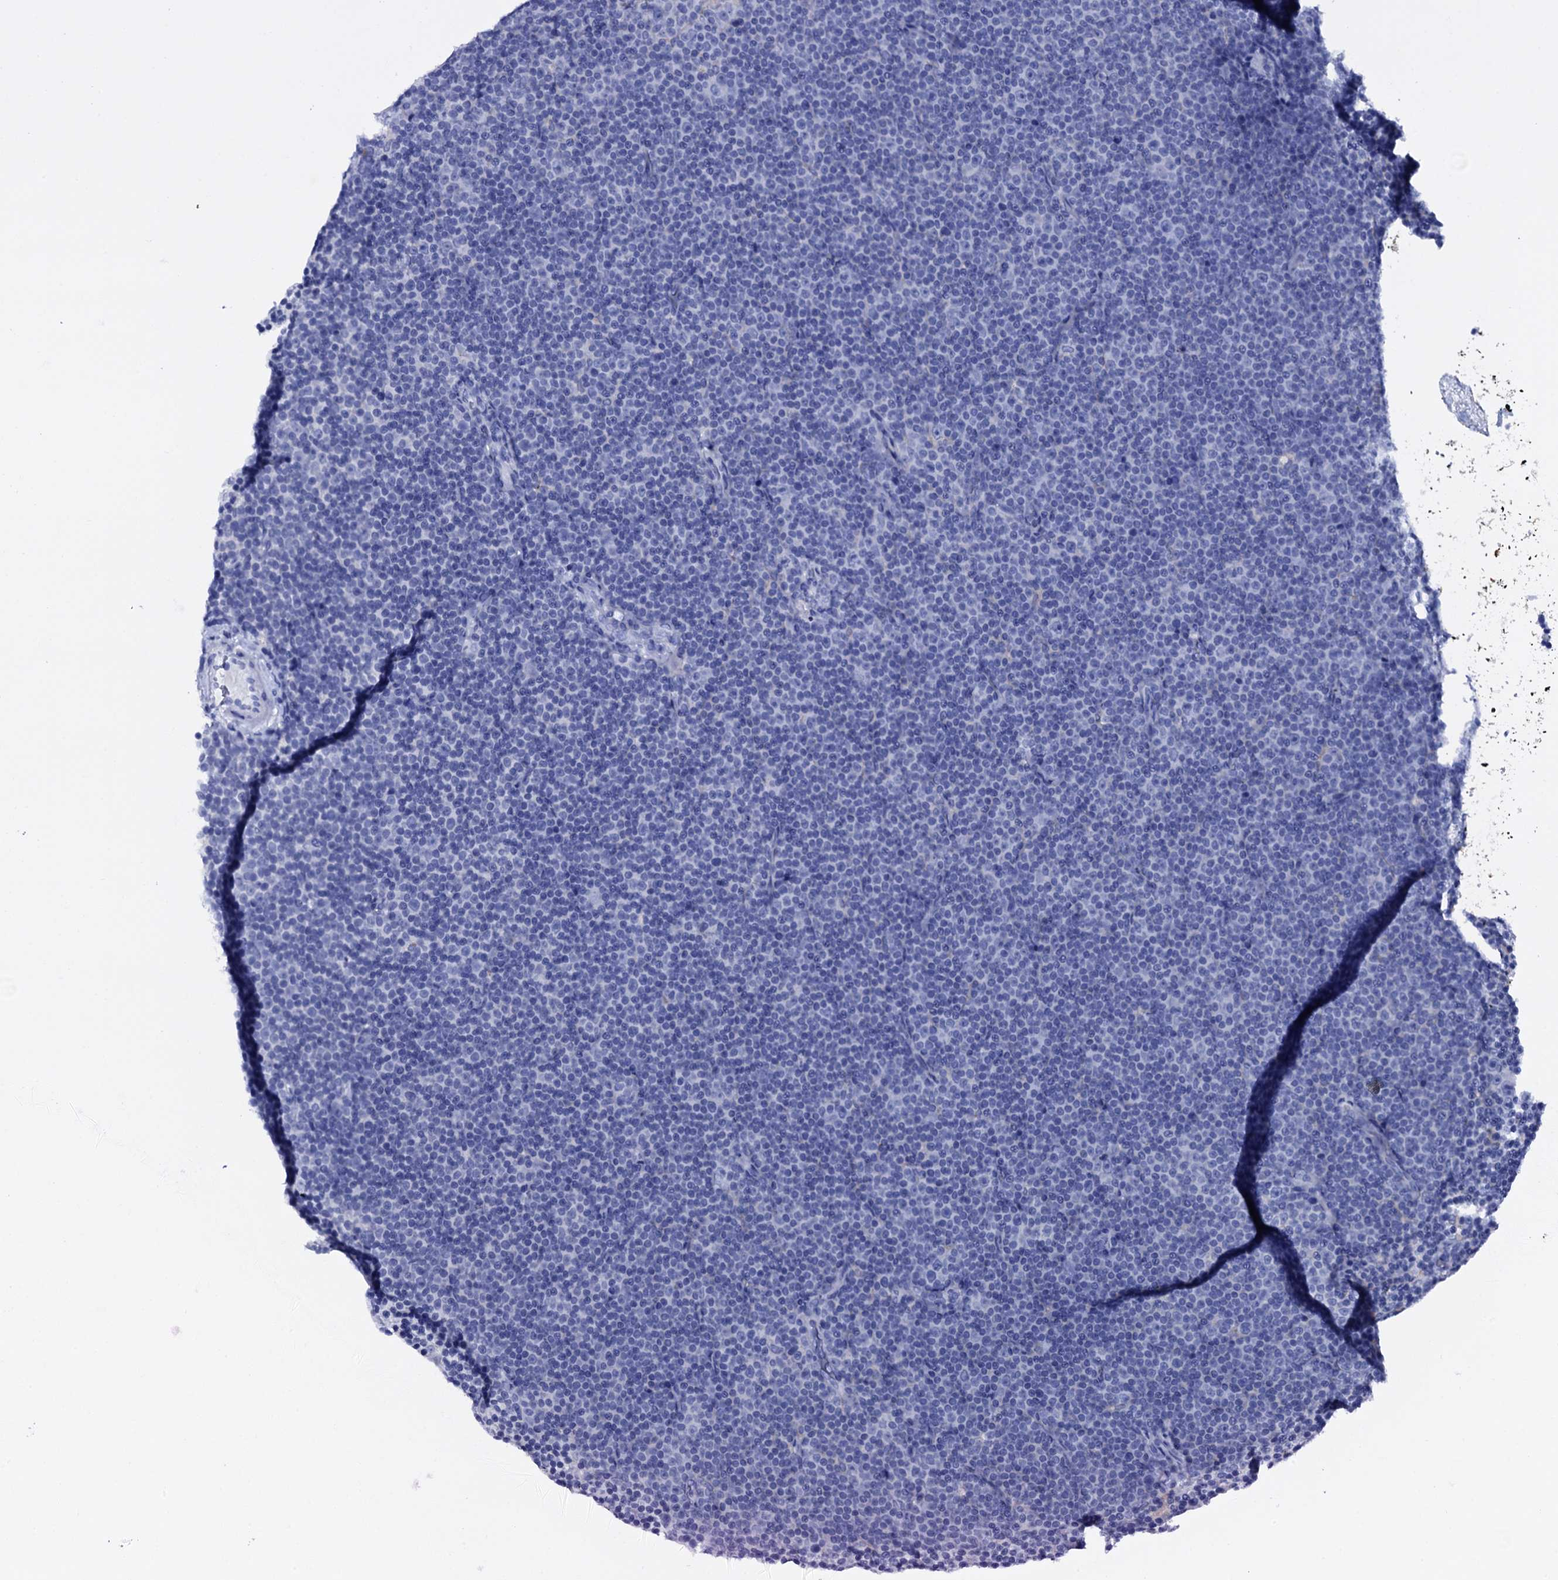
{"staining": {"intensity": "negative", "quantity": "none", "location": "none"}, "tissue": "lymphoma", "cell_type": "Tumor cells", "image_type": "cancer", "snomed": [{"axis": "morphology", "description": "Malignant lymphoma, non-Hodgkin's type, Low grade"}, {"axis": "topography", "description": "Lymph node"}], "caption": "Immunohistochemistry photomicrograph of neoplastic tissue: human malignant lymphoma, non-Hodgkin's type (low-grade) stained with DAB reveals no significant protein expression in tumor cells. (Brightfield microscopy of DAB (3,3'-diaminobenzidine) IHC at high magnification).", "gene": "ITPRID2", "patient": {"sex": "female", "age": 67}}